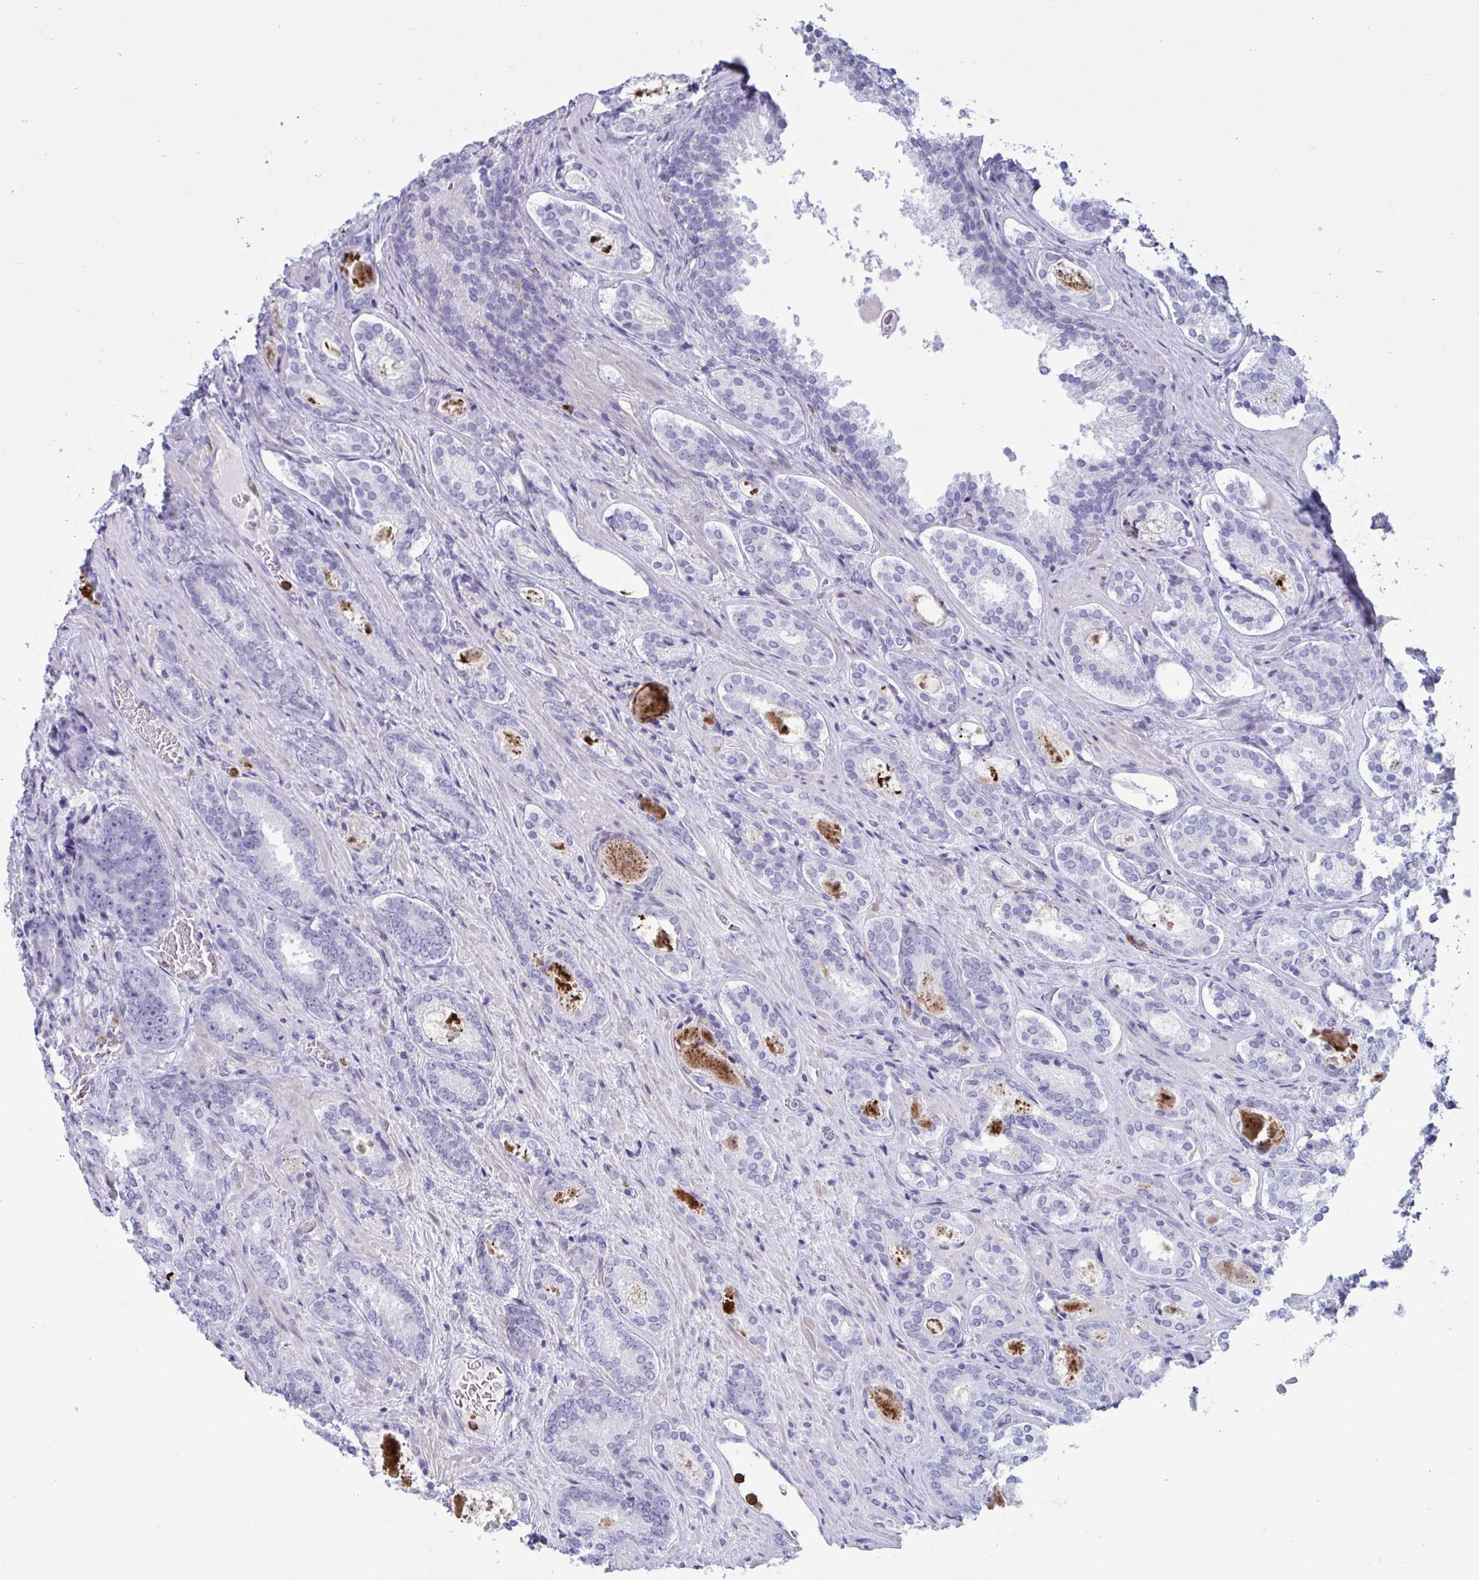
{"staining": {"intensity": "negative", "quantity": "none", "location": "none"}, "tissue": "prostate cancer", "cell_type": "Tumor cells", "image_type": "cancer", "snomed": [{"axis": "morphology", "description": "Adenocarcinoma, Low grade"}, {"axis": "topography", "description": "Prostate"}], "caption": "Human prostate cancer stained for a protein using IHC reveals no positivity in tumor cells.", "gene": "ARHGAP42", "patient": {"sex": "male", "age": 62}}